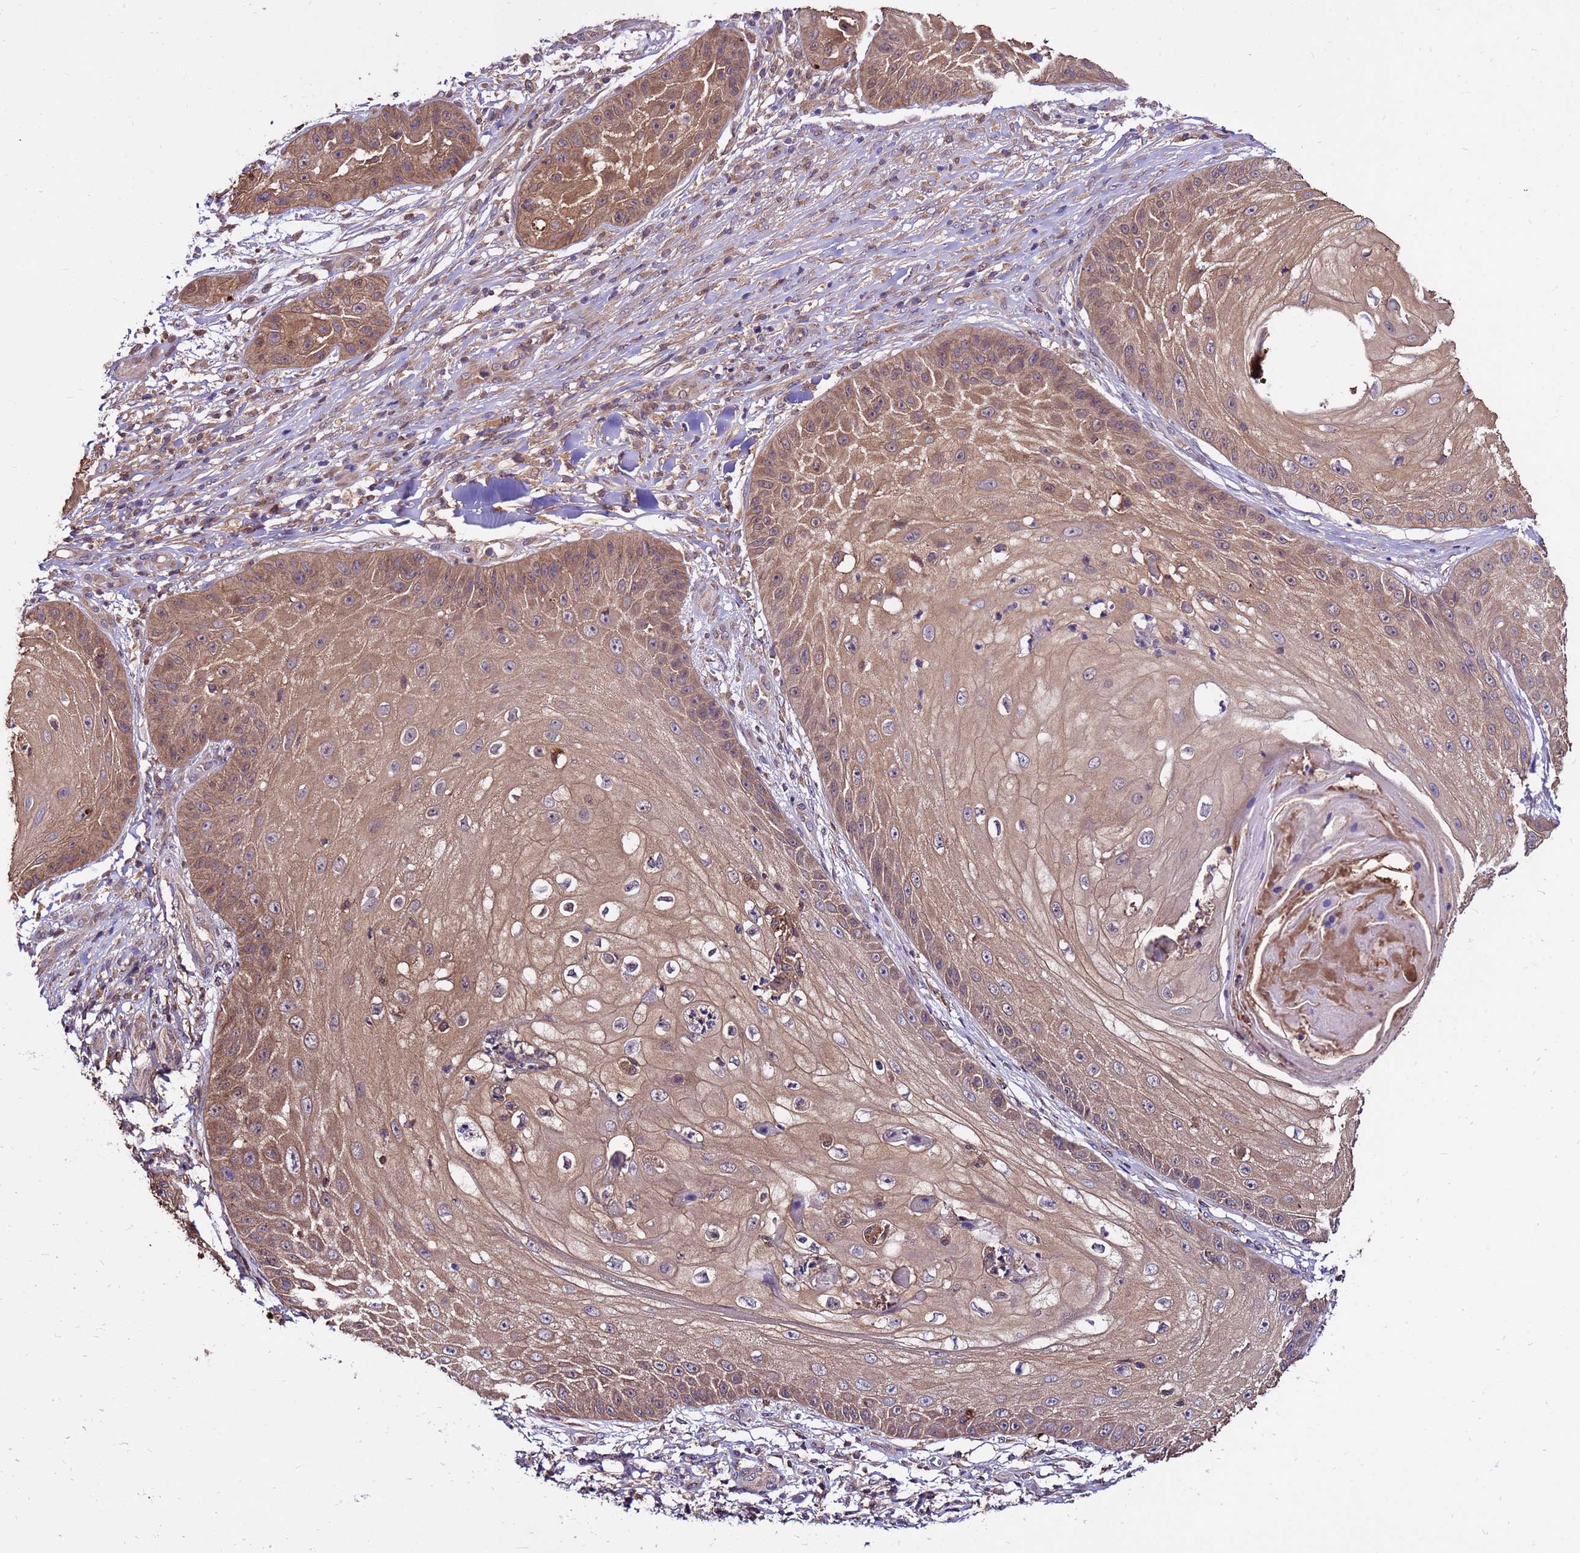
{"staining": {"intensity": "moderate", "quantity": ">75%", "location": "cytoplasmic/membranous"}, "tissue": "skin cancer", "cell_type": "Tumor cells", "image_type": "cancer", "snomed": [{"axis": "morphology", "description": "Squamous cell carcinoma, NOS"}, {"axis": "topography", "description": "Skin"}], "caption": "Protein expression analysis of human squamous cell carcinoma (skin) reveals moderate cytoplasmic/membranous positivity in approximately >75% of tumor cells.", "gene": "GET3", "patient": {"sex": "male", "age": 70}}